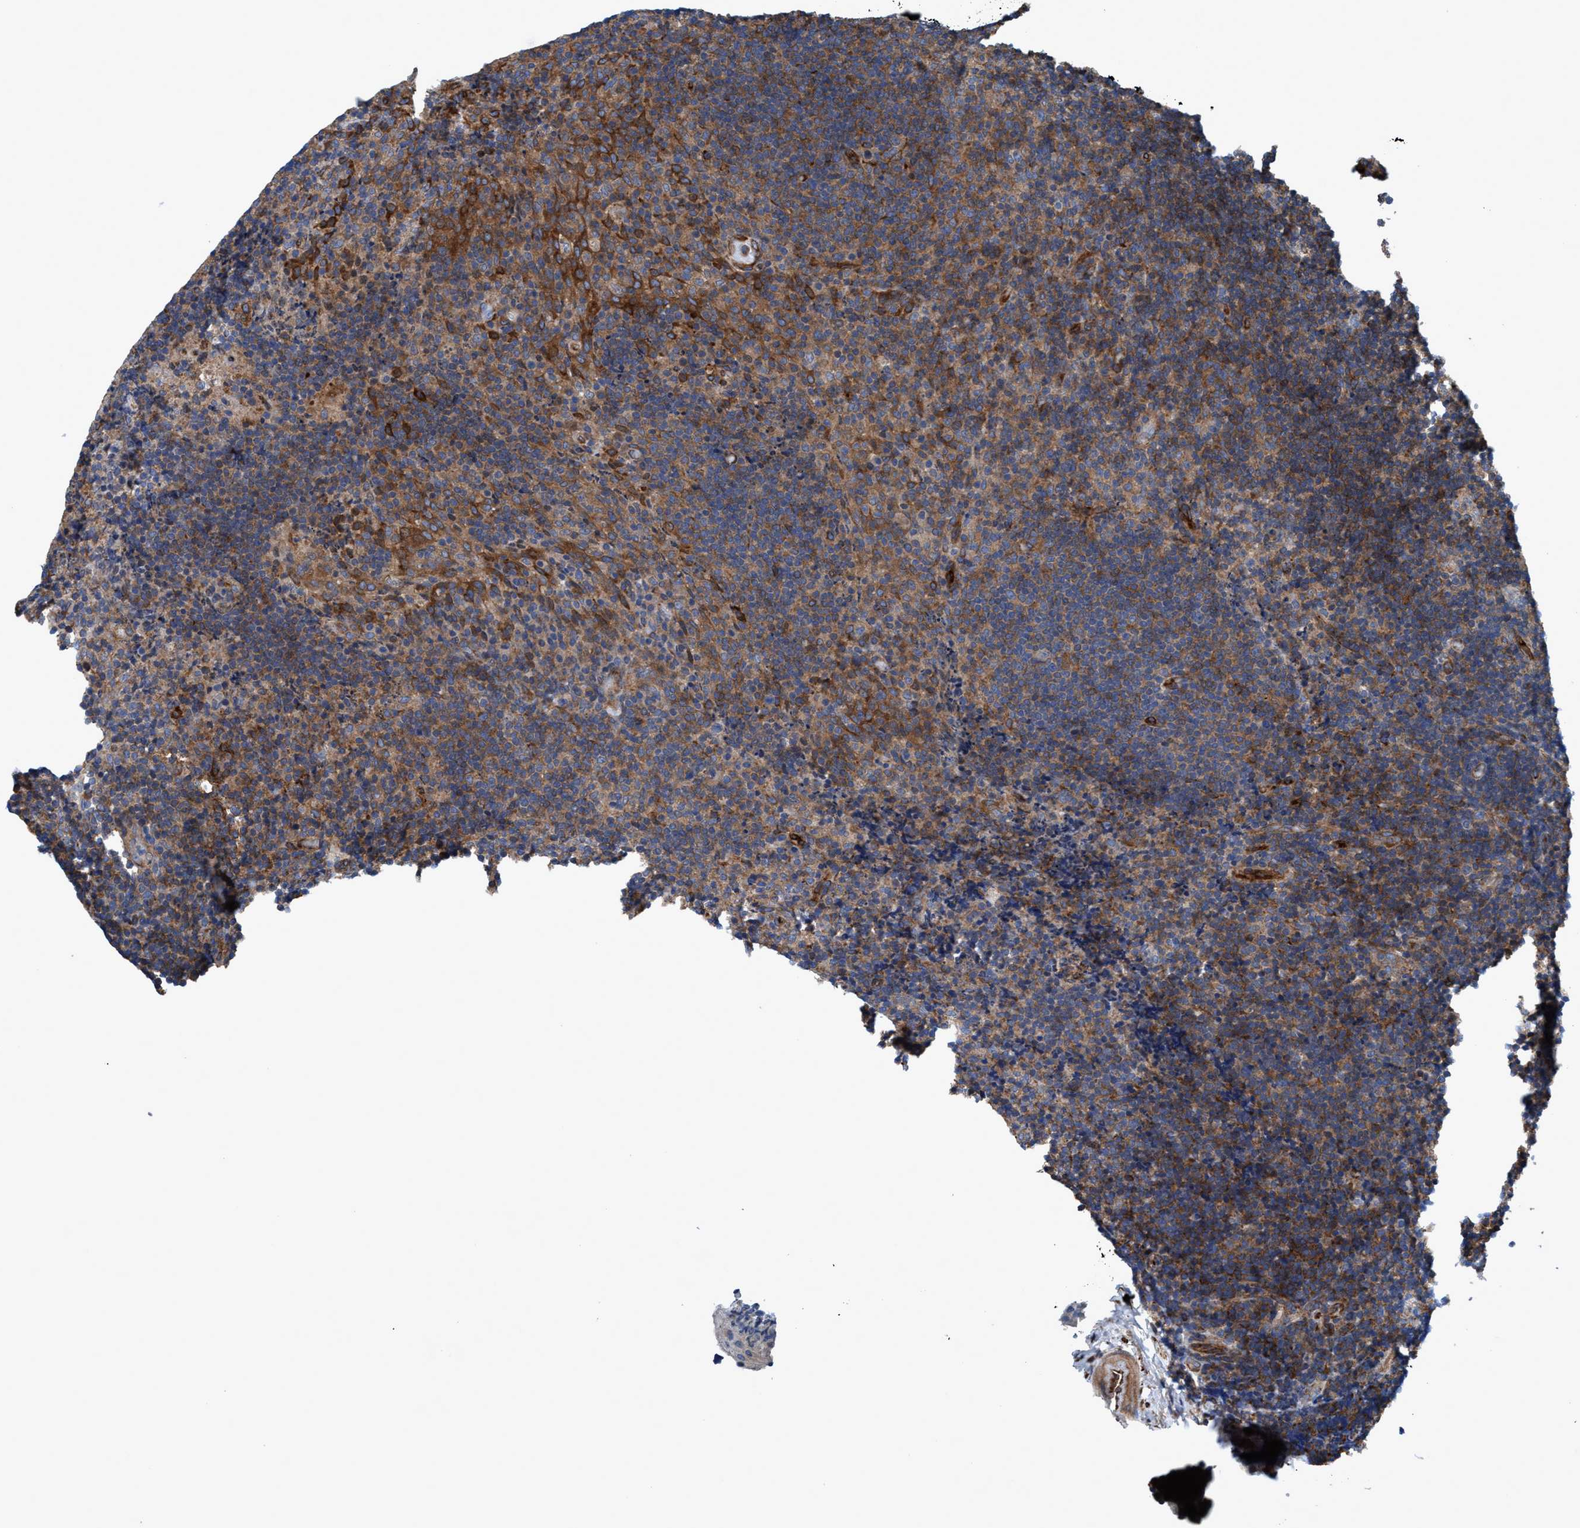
{"staining": {"intensity": "moderate", "quantity": ">75%", "location": "cytoplasmic/membranous"}, "tissue": "lymphoma", "cell_type": "Tumor cells", "image_type": "cancer", "snomed": [{"axis": "morphology", "description": "Malignant lymphoma, non-Hodgkin's type, High grade"}, {"axis": "topography", "description": "Tonsil"}], "caption": "A brown stain shows moderate cytoplasmic/membranous staining of a protein in high-grade malignant lymphoma, non-Hodgkin's type tumor cells. Ihc stains the protein in brown and the nuclei are stained blue.", "gene": "NMT1", "patient": {"sex": "female", "age": 36}}